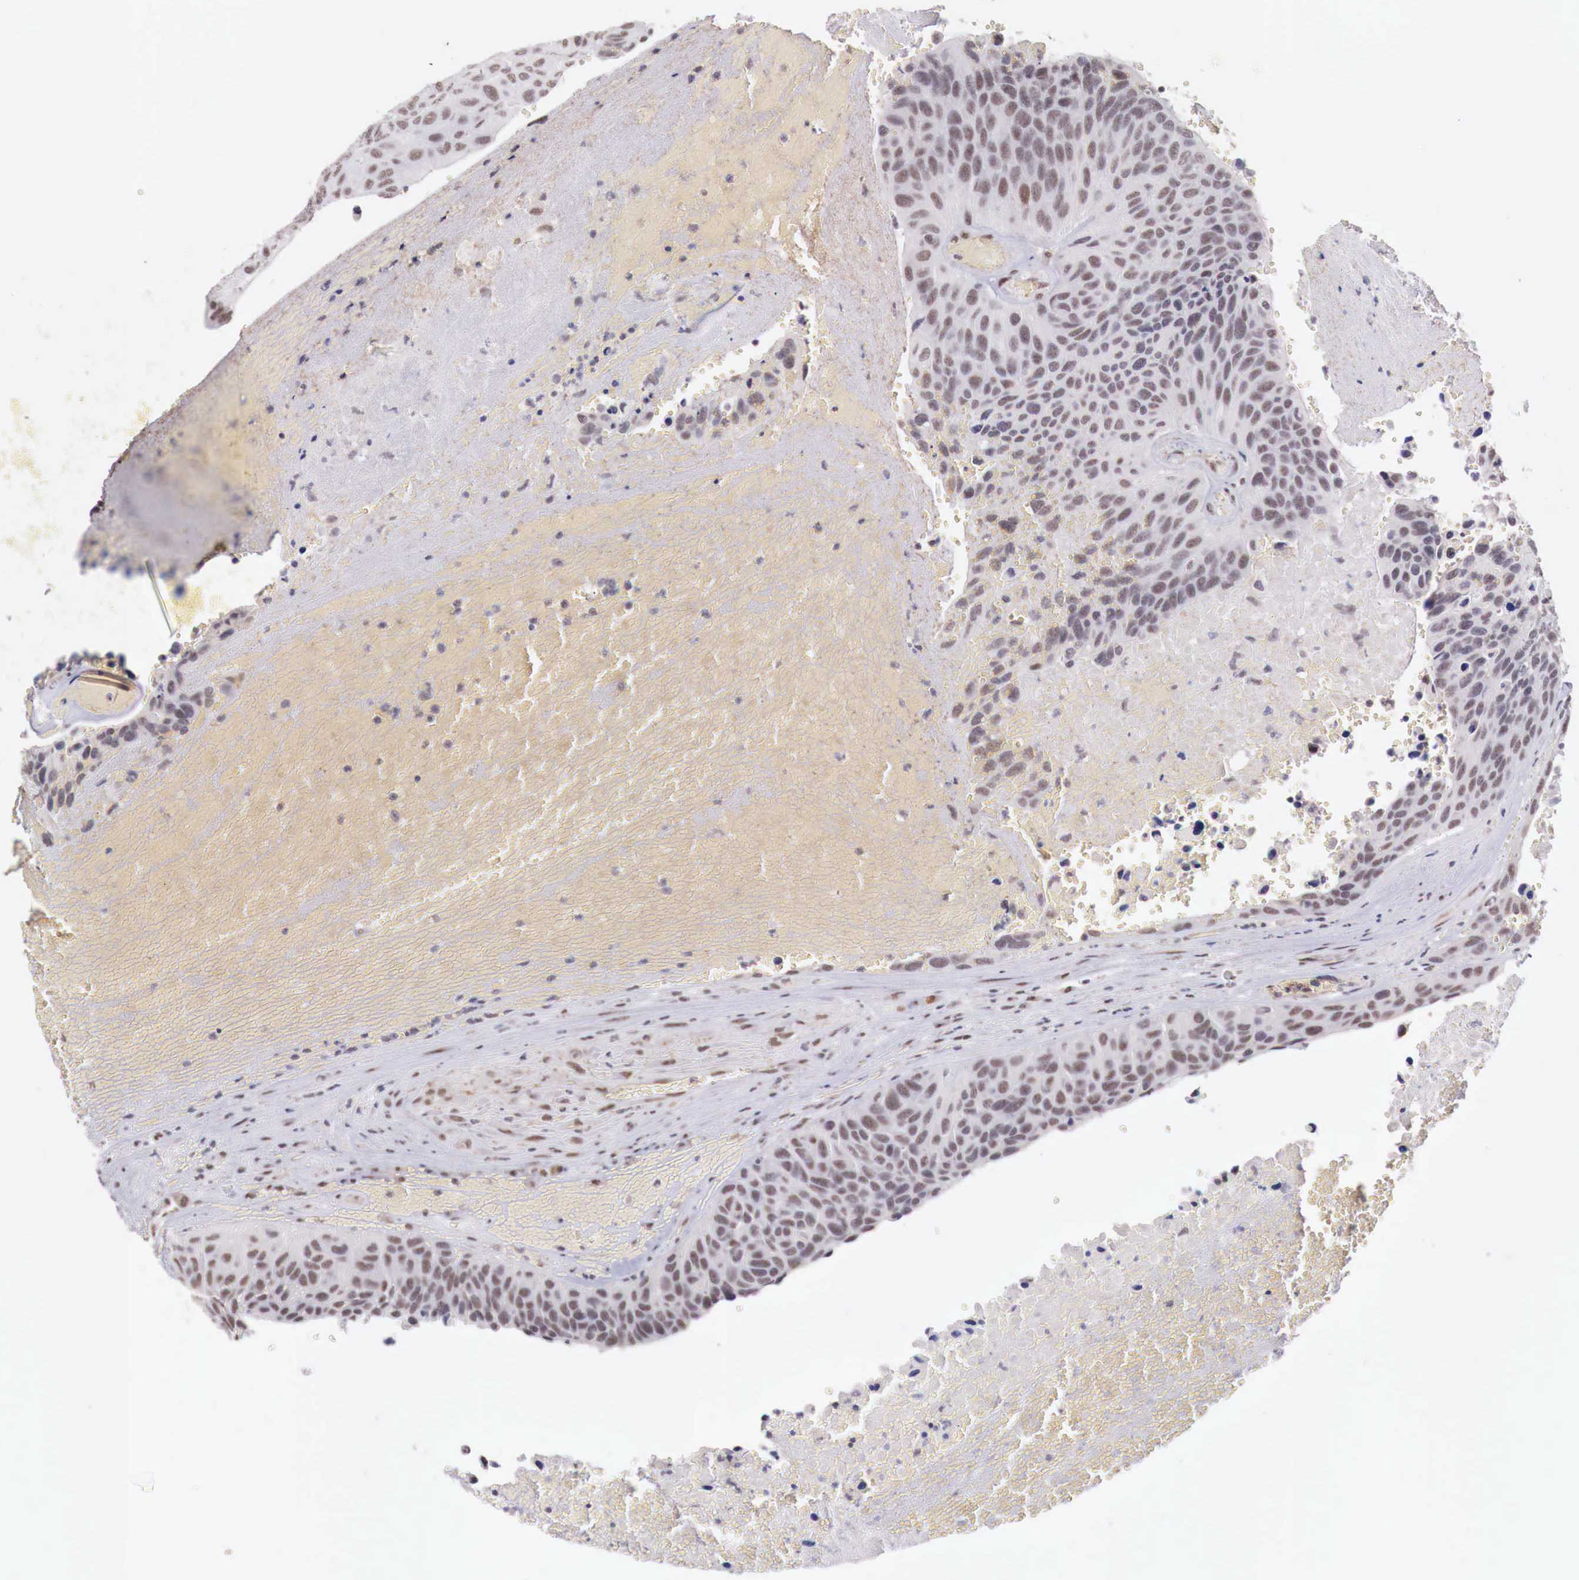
{"staining": {"intensity": "moderate", "quantity": "25%-75%", "location": "nuclear"}, "tissue": "urothelial cancer", "cell_type": "Tumor cells", "image_type": "cancer", "snomed": [{"axis": "morphology", "description": "Urothelial carcinoma, High grade"}, {"axis": "topography", "description": "Urinary bladder"}], "caption": "Immunohistochemistry staining of urothelial carcinoma (high-grade), which exhibits medium levels of moderate nuclear expression in about 25%-75% of tumor cells indicating moderate nuclear protein expression. The staining was performed using DAB (brown) for protein detection and nuclei were counterstained in hematoxylin (blue).", "gene": "FOXP2", "patient": {"sex": "male", "age": 66}}